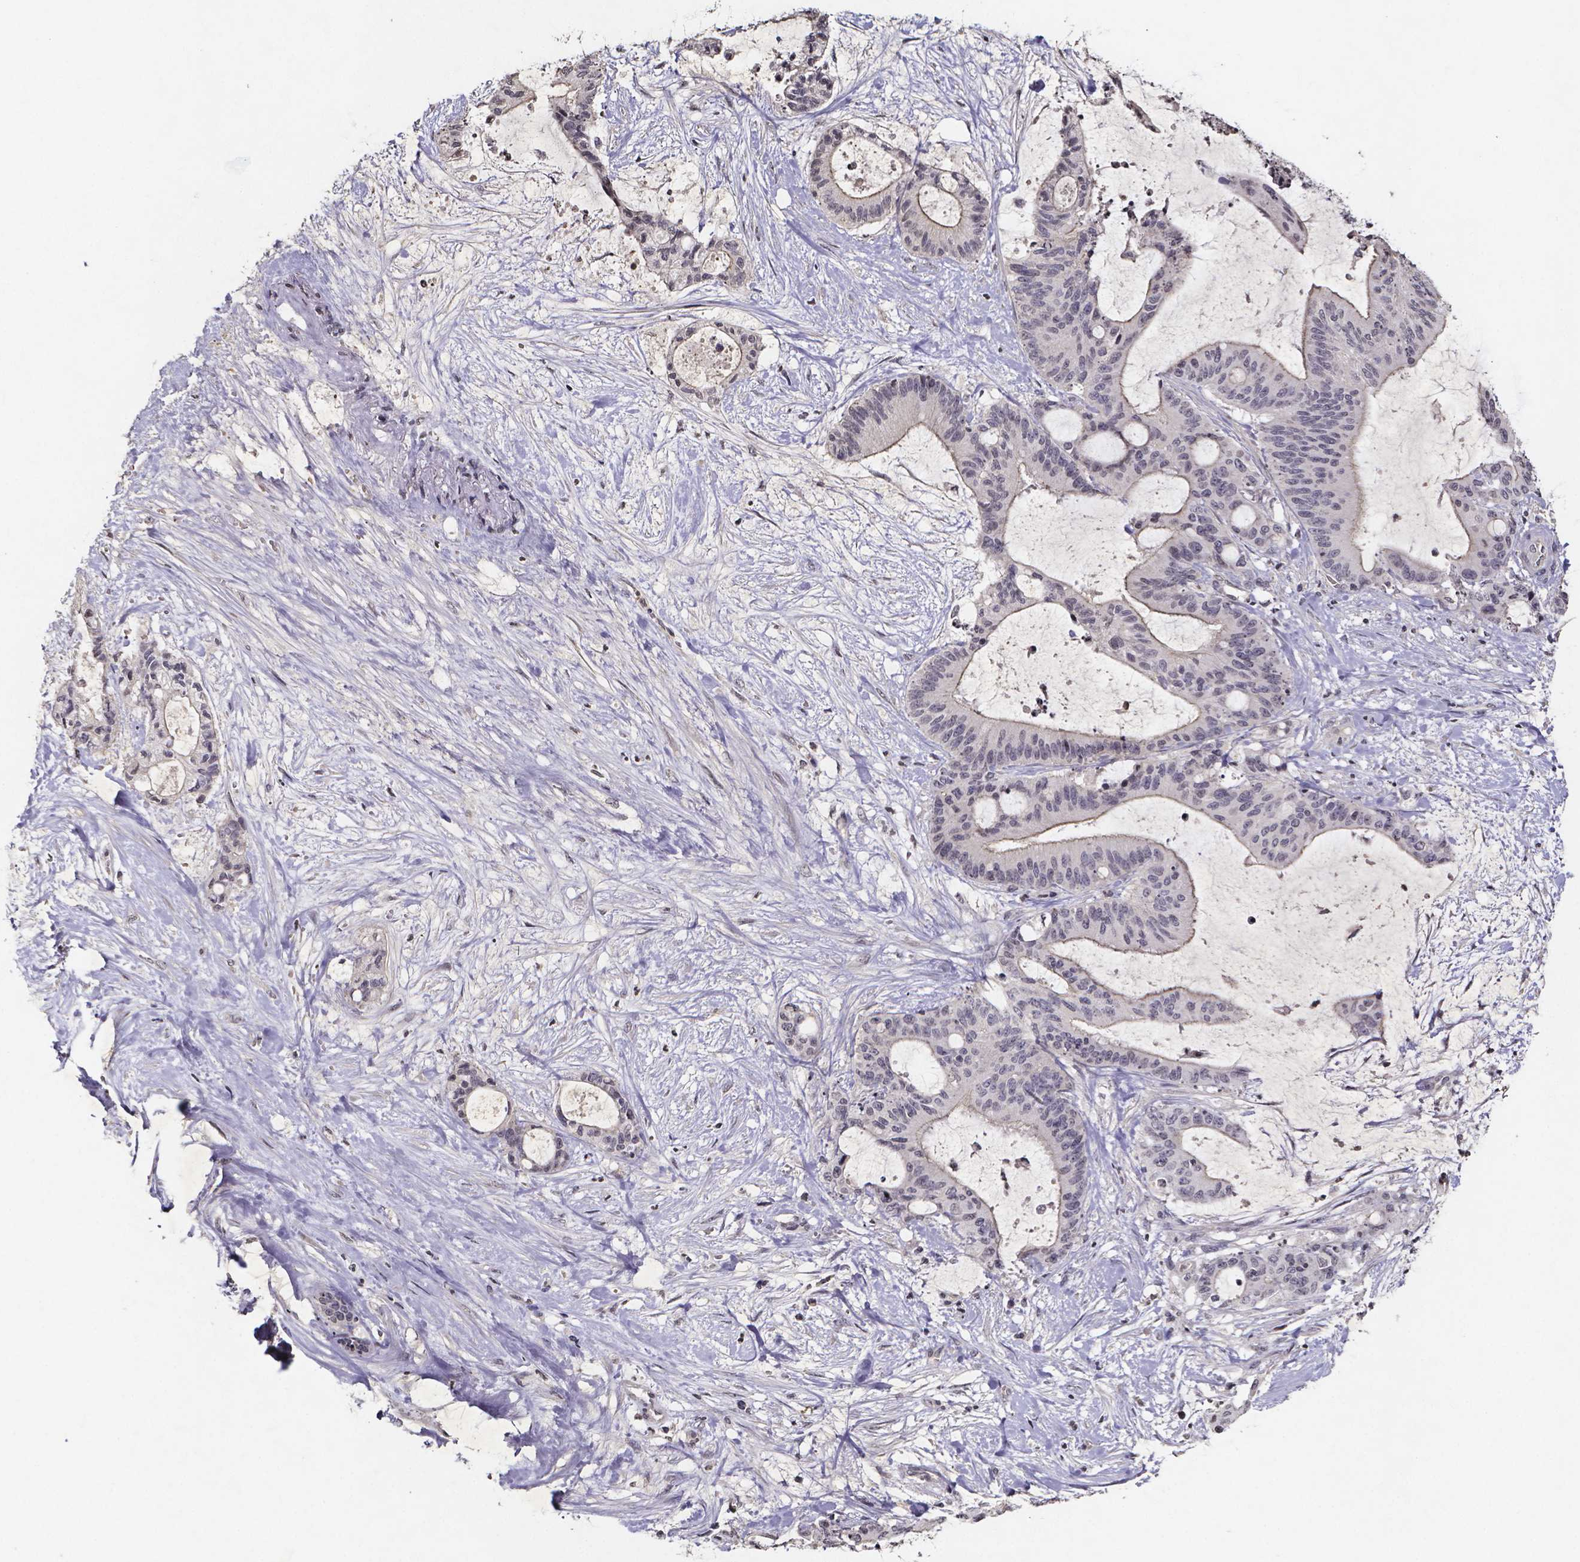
{"staining": {"intensity": "weak", "quantity": "<25%", "location": "cytoplasmic/membranous"}, "tissue": "liver cancer", "cell_type": "Tumor cells", "image_type": "cancer", "snomed": [{"axis": "morphology", "description": "Cholangiocarcinoma"}, {"axis": "topography", "description": "Liver"}], "caption": "High power microscopy histopathology image of an immunohistochemistry micrograph of liver cancer, revealing no significant expression in tumor cells. Nuclei are stained in blue.", "gene": "TP73", "patient": {"sex": "female", "age": 73}}